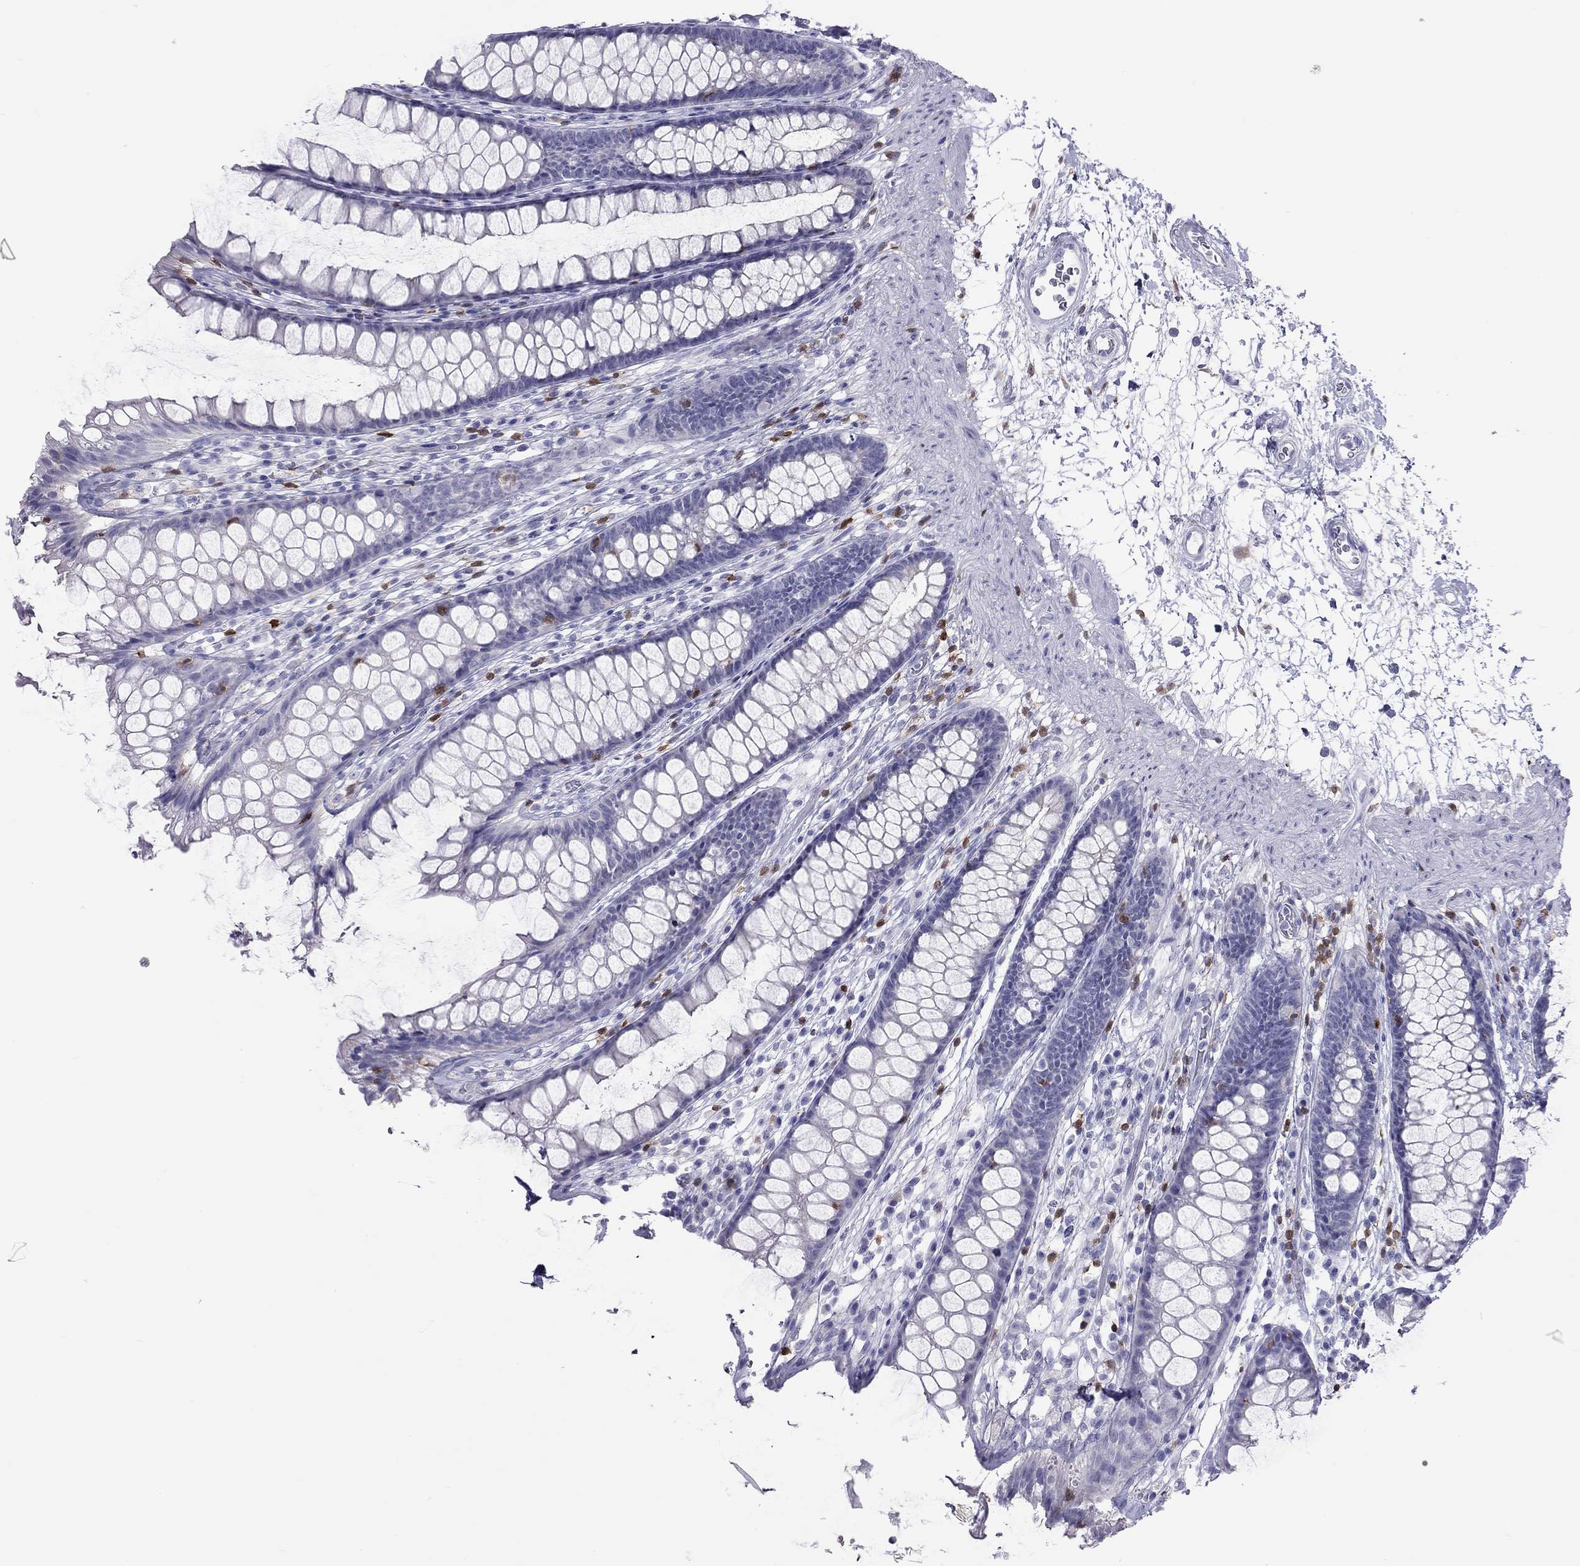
{"staining": {"intensity": "negative", "quantity": "none", "location": "none"}, "tissue": "rectum", "cell_type": "Glandular cells", "image_type": "normal", "snomed": [{"axis": "morphology", "description": "Normal tissue, NOS"}, {"axis": "topography", "description": "Rectum"}], "caption": "Glandular cells show no significant protein positivity in benign rectum. (Stains: DAB immunohistochemistry (IHC) with hematoxylin counter stain, Microscopy: brightfield microscopy at high magnification).", "gene": "SH2D2A", "patient": {"sex": "male", "age": 72}}